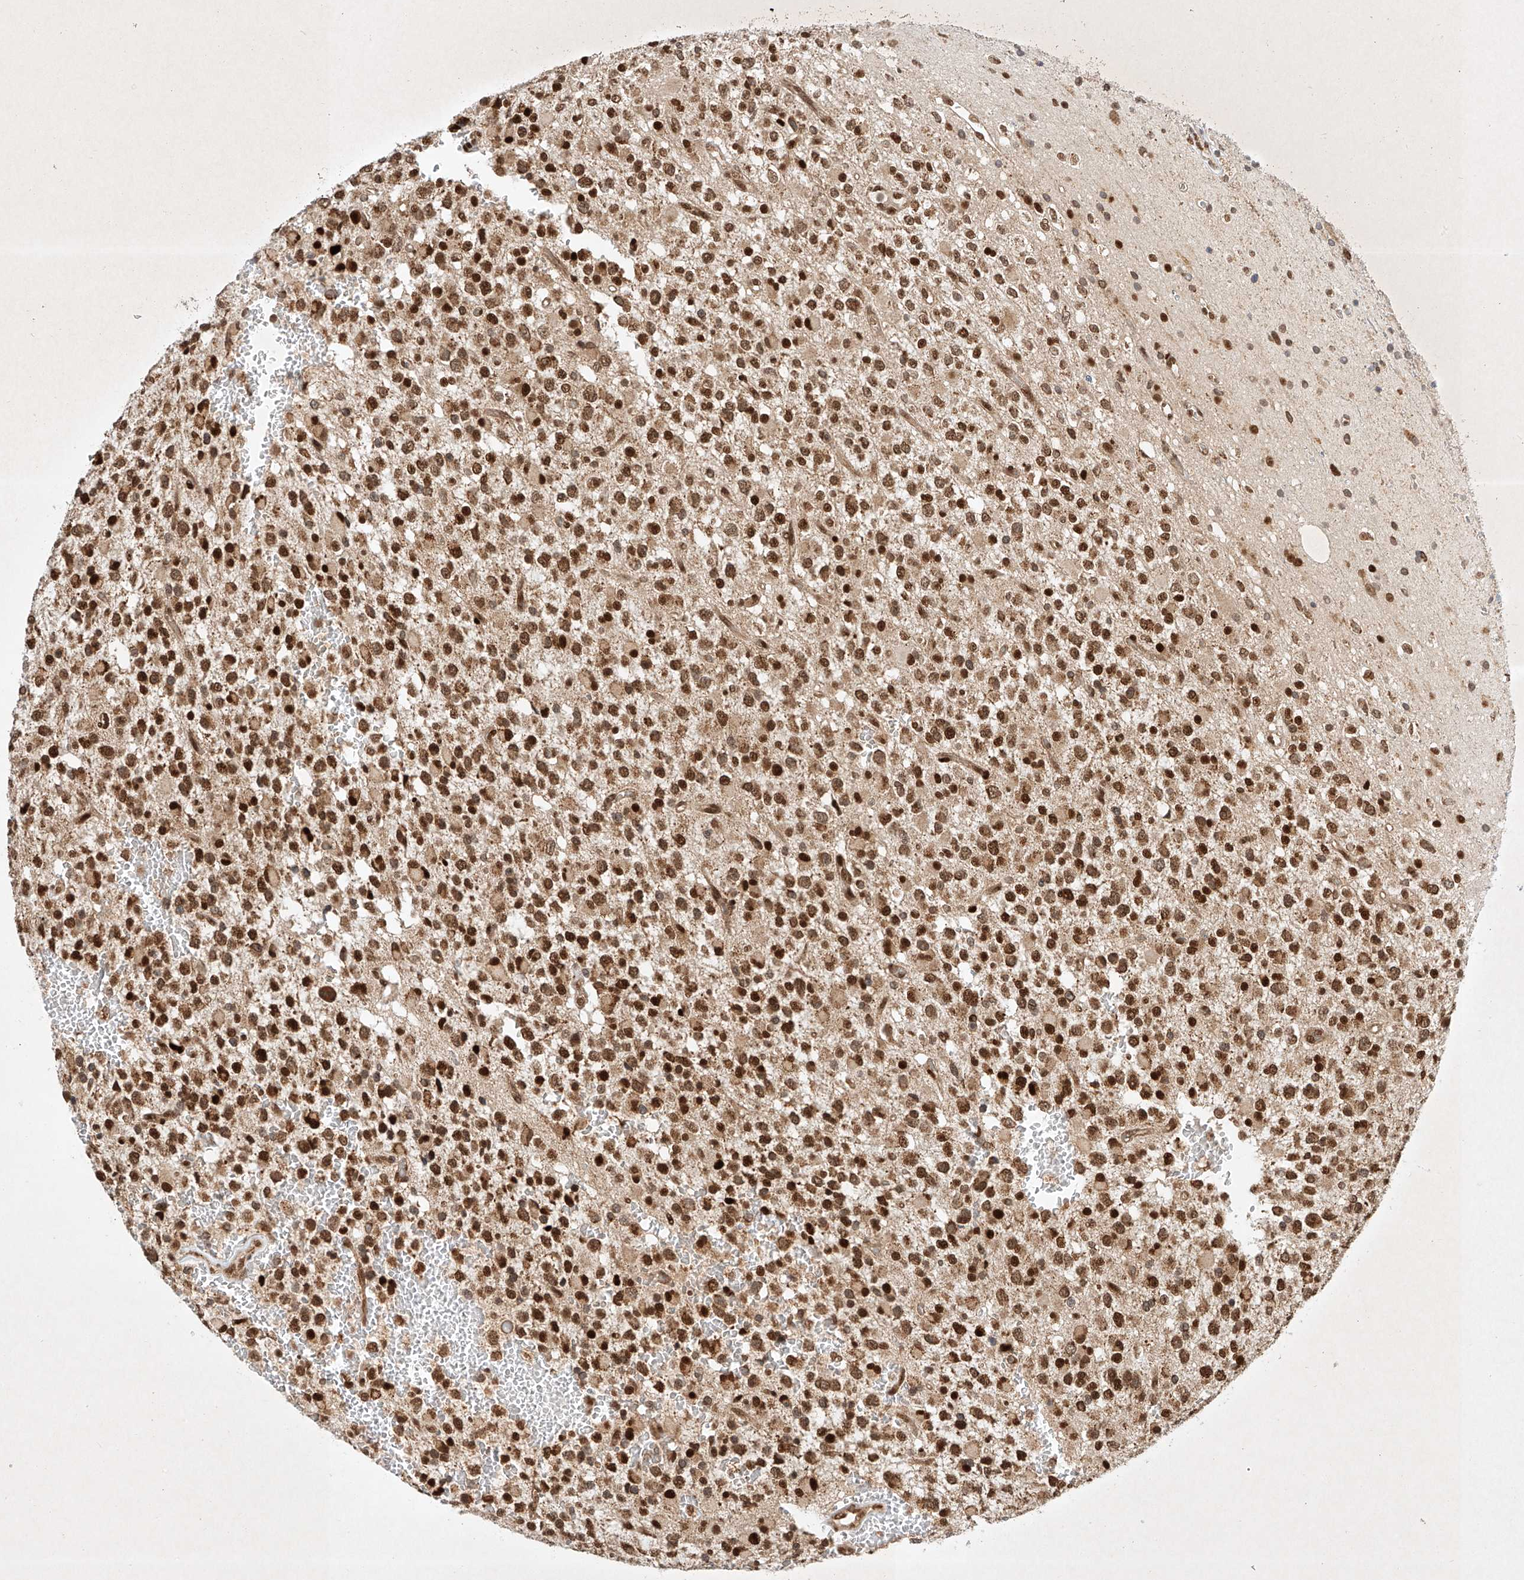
{"staining": {"intensity": "strong", "quantity": ">75%", "location": "cytoplasmic/membranous,nuclear"}, "tissue": "glioma", "cell_type": "Tumor cells", "image_type": "cancer", "snomed": [{"axis": "morphology", "description": "Glioma, malignant, High grade"}, {"axis": "topography", "description": "Brain"}], "caption": "Tumor cells demonstrate high levels of strong cytoplasmic/membranous and nuclear positivity in approximately >75% of cells in glioma.", "gene": "EPG5", "patient": {"sex": "male", "age": 34}}